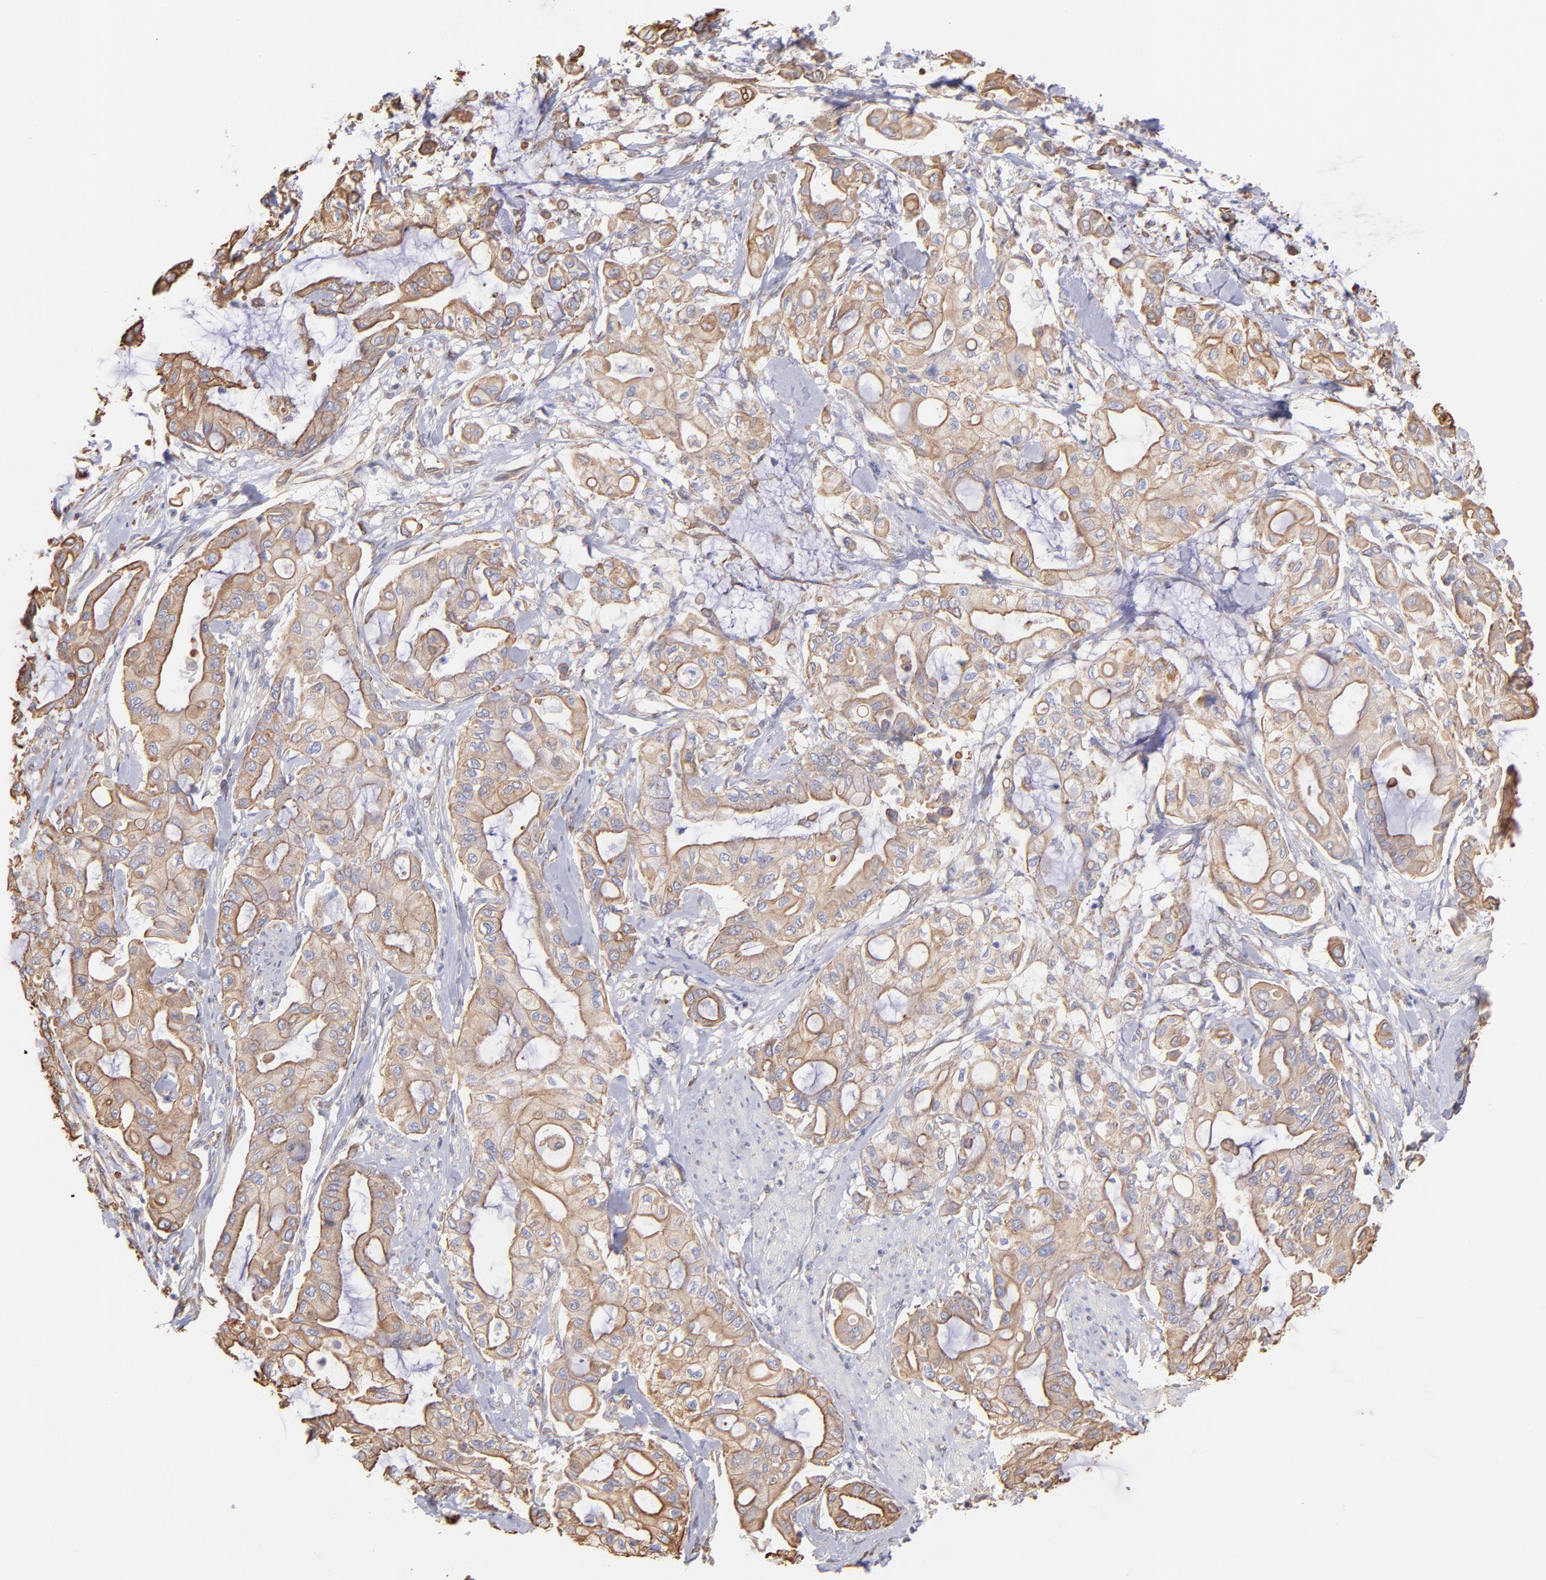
{"staining": {"intensity": "strong", "quantity": ">75%", "location": "cytoplasmic/membranous"}, "tissue": "pancreatic cancer", "cell_type": "Tumor cells", "image_type": "cancer", "snomed": [{"axis": "morphology", "description": "Adenocarcinoma, NOS"}, {"axis": "morphology", "description": "Adenocarcinoma, metastatic, NOS"}, {"axis": "topography", "description": "Lymph node"}, {"axis": "topography", "description": "Pancreas"}, {"axis": "topography", "description": "Duodenum"}], "caption": "Pancreatic cancer (adenocarcinoma) stained with IHC displays strong cytoplasmic/membranous positivity in about >75% of tumor cells.", "gene": "PLEC", "patient": {"sex": "female", "age": 64}}